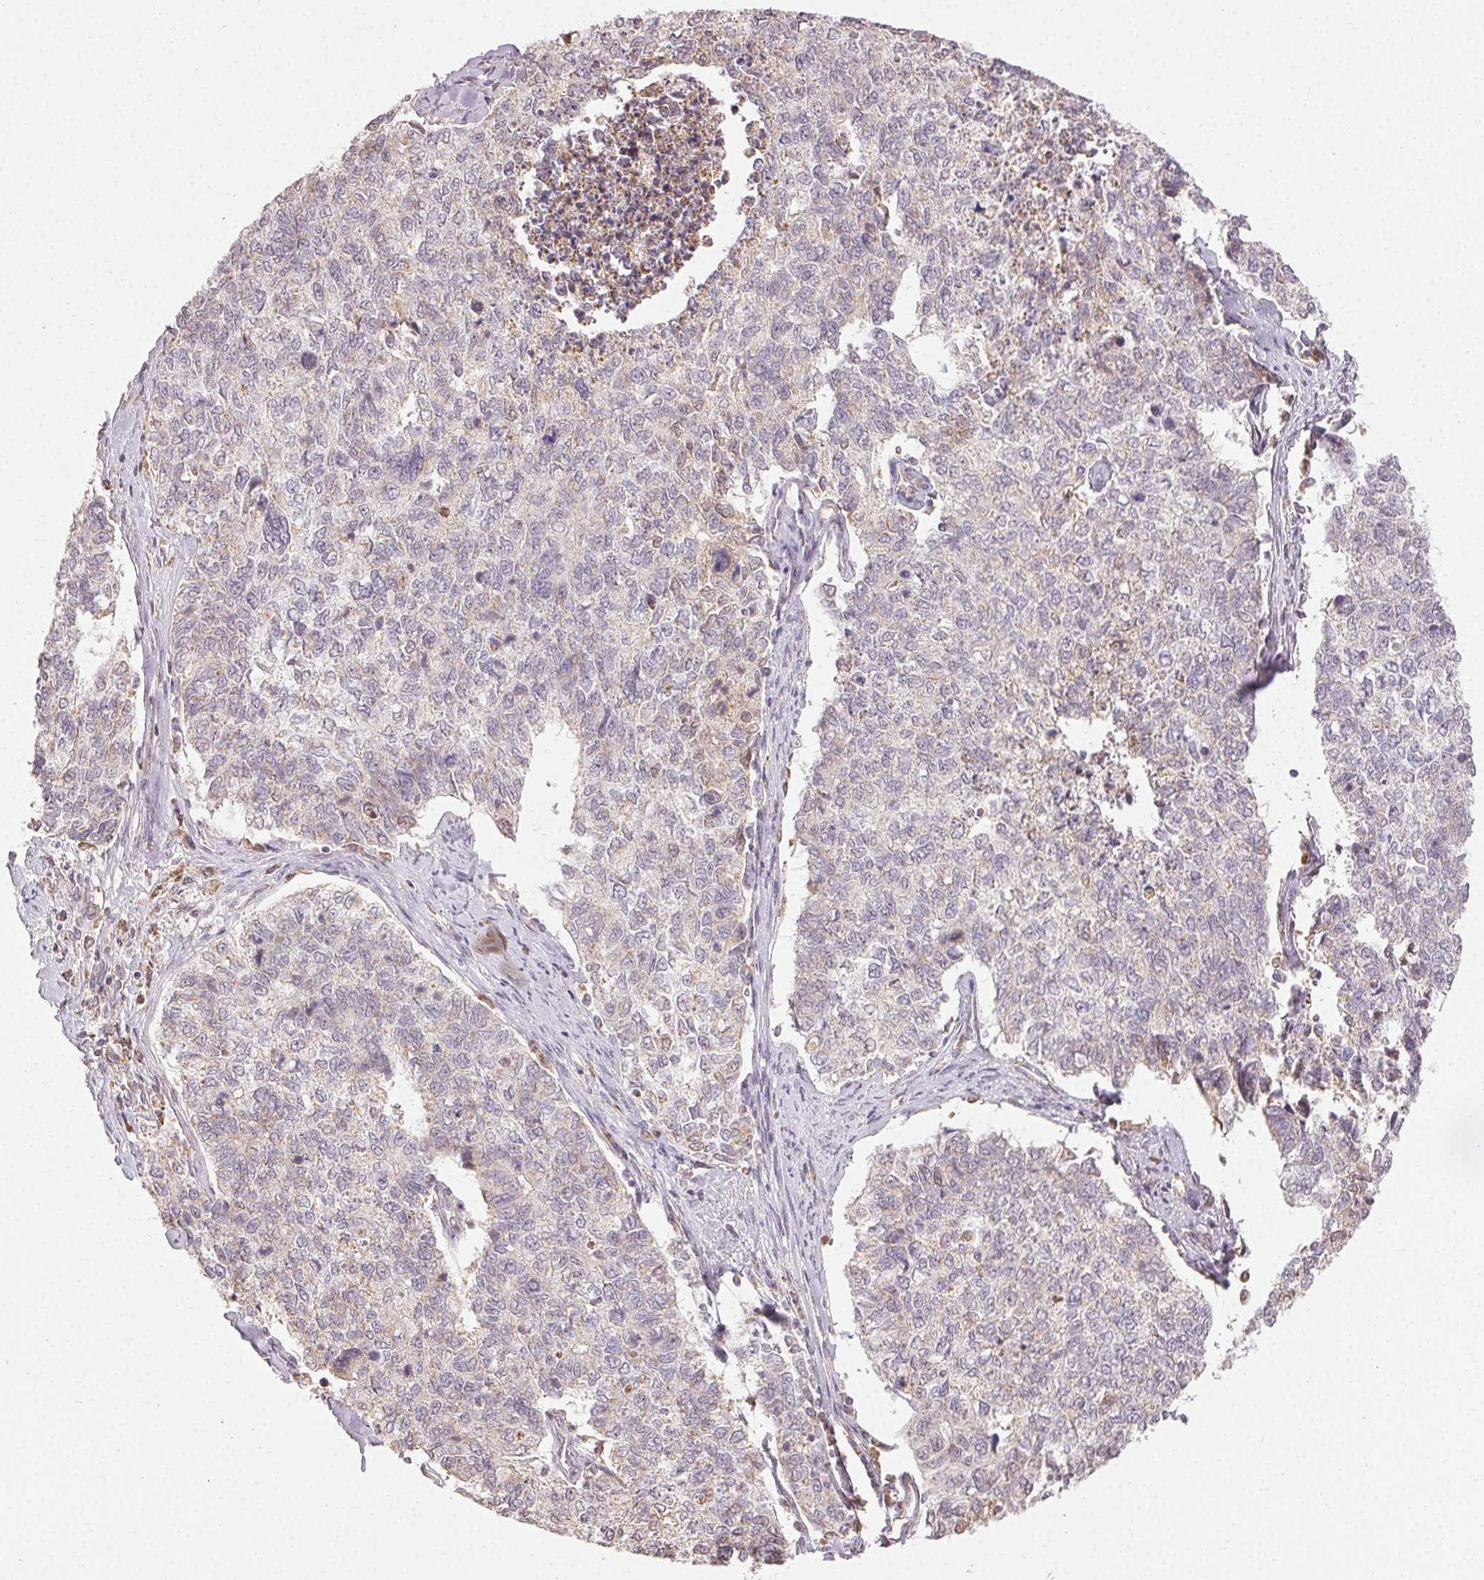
{"staining": {"intensity": "negative", "quantity": "none", "location": "none"}, "tissue": "cervical cancer", "cell_type": "Tumor cells", "image_type": "cancer", "snomed": [{"axis": "morphology", "description": "Adenocarcinoma, NOS"}, {"axis": "topography", "description": "Cervix"}], "caption": "A photomicrograph of human adenocarcinoma (cervical) is negative for staining in tumor cells.", "gene": "CLASP1", "patient": {"sex": "female", "age": 63}}